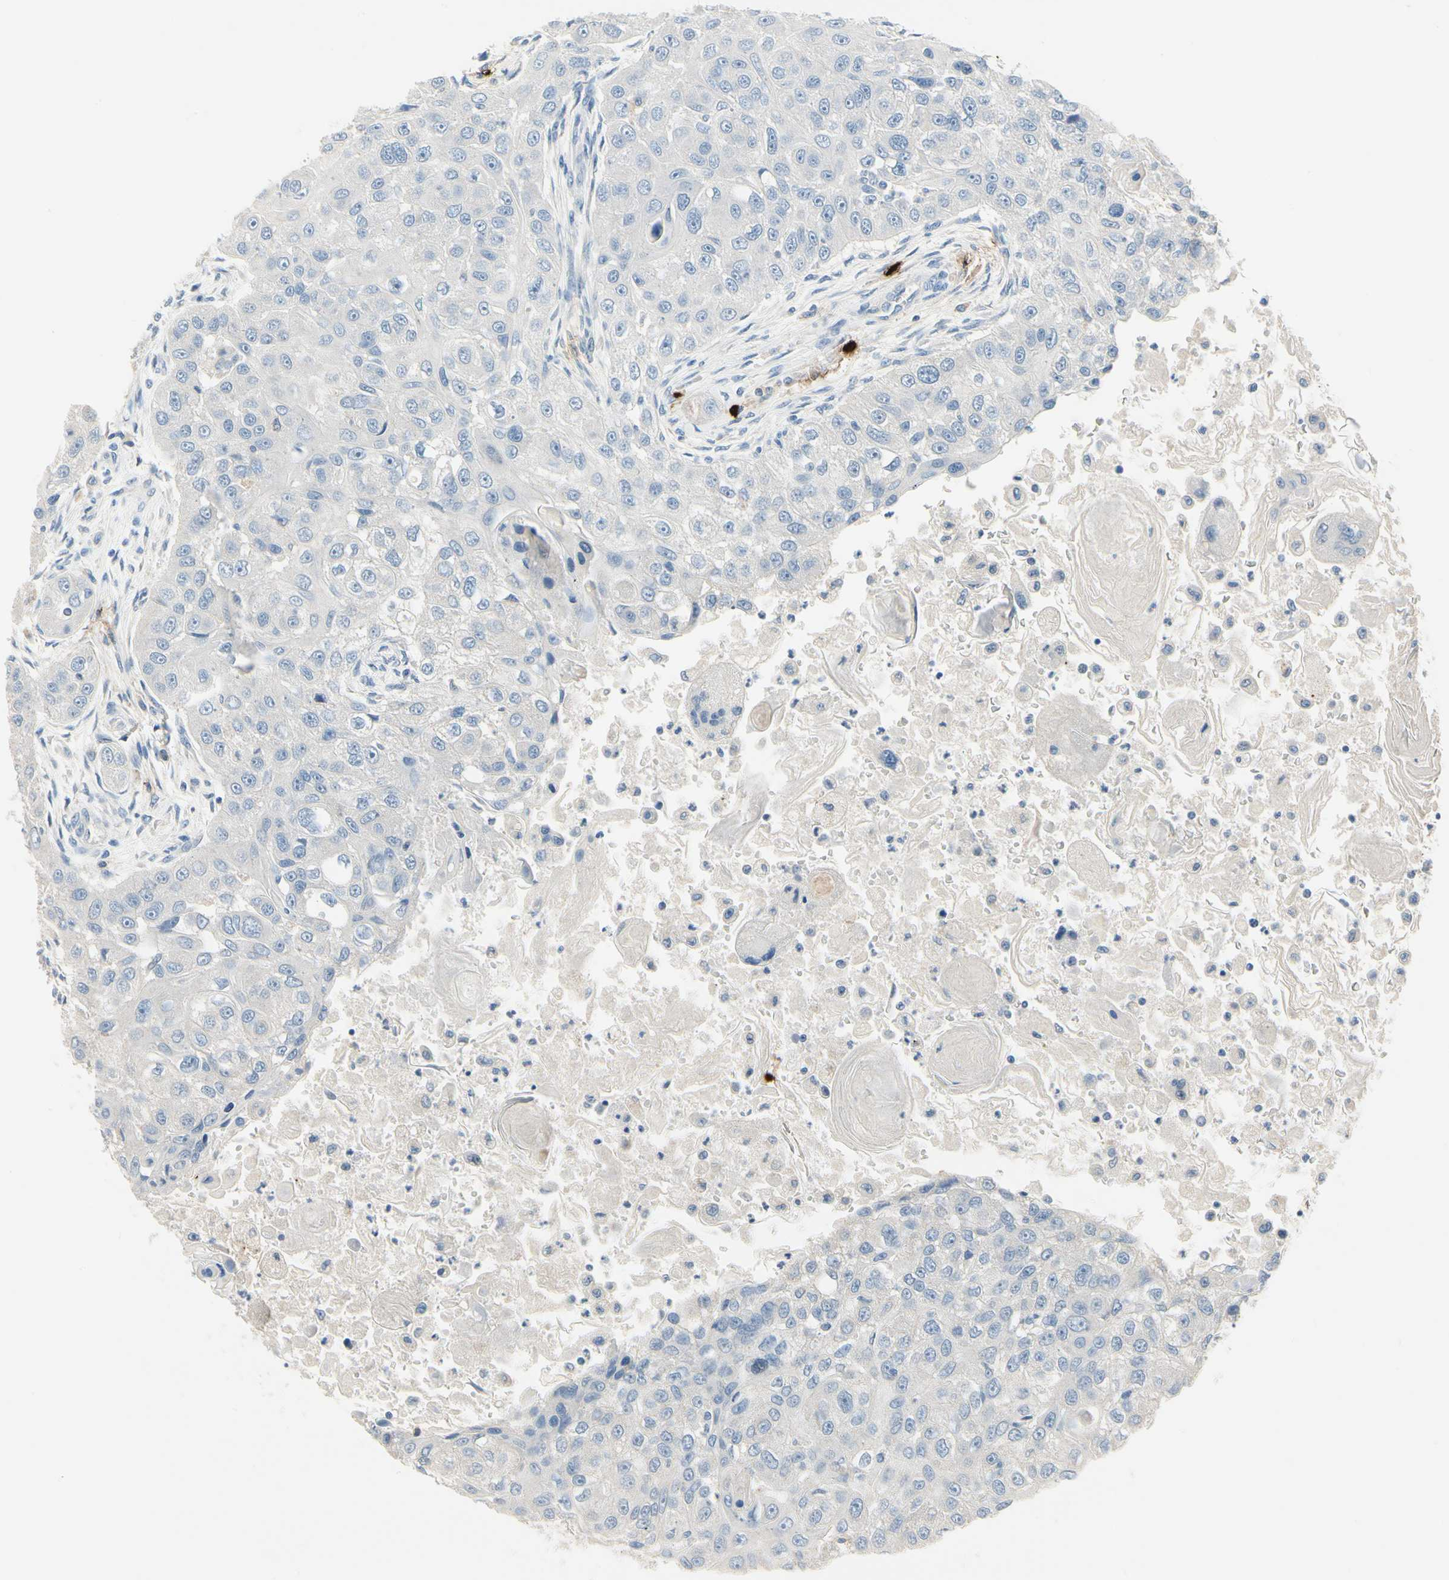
{"staining": {"intensity": "negative", "quantity": "none", "location": "none"}, "tissue": "head and neck cancer", "cell_type": "Tumor cells", "image_type": "cancer", "snomed": [{"axis": "morphology", "description": "Normal tissue, NOS"}, {"axis": "morphology", "description": "Squamous cell carcinoma, NOS"}, {"axis": "topography", "description": "Skeletal muscle"}, {"axis": "topography", "description": "Head-Neck"}], "caption": "Protein analysis of head and neck squamous cell carcinoma demonstrates no significant positivity in tumor cells.", "gene": "CPA3", "patient": {"sex": "male", "age": 51}}